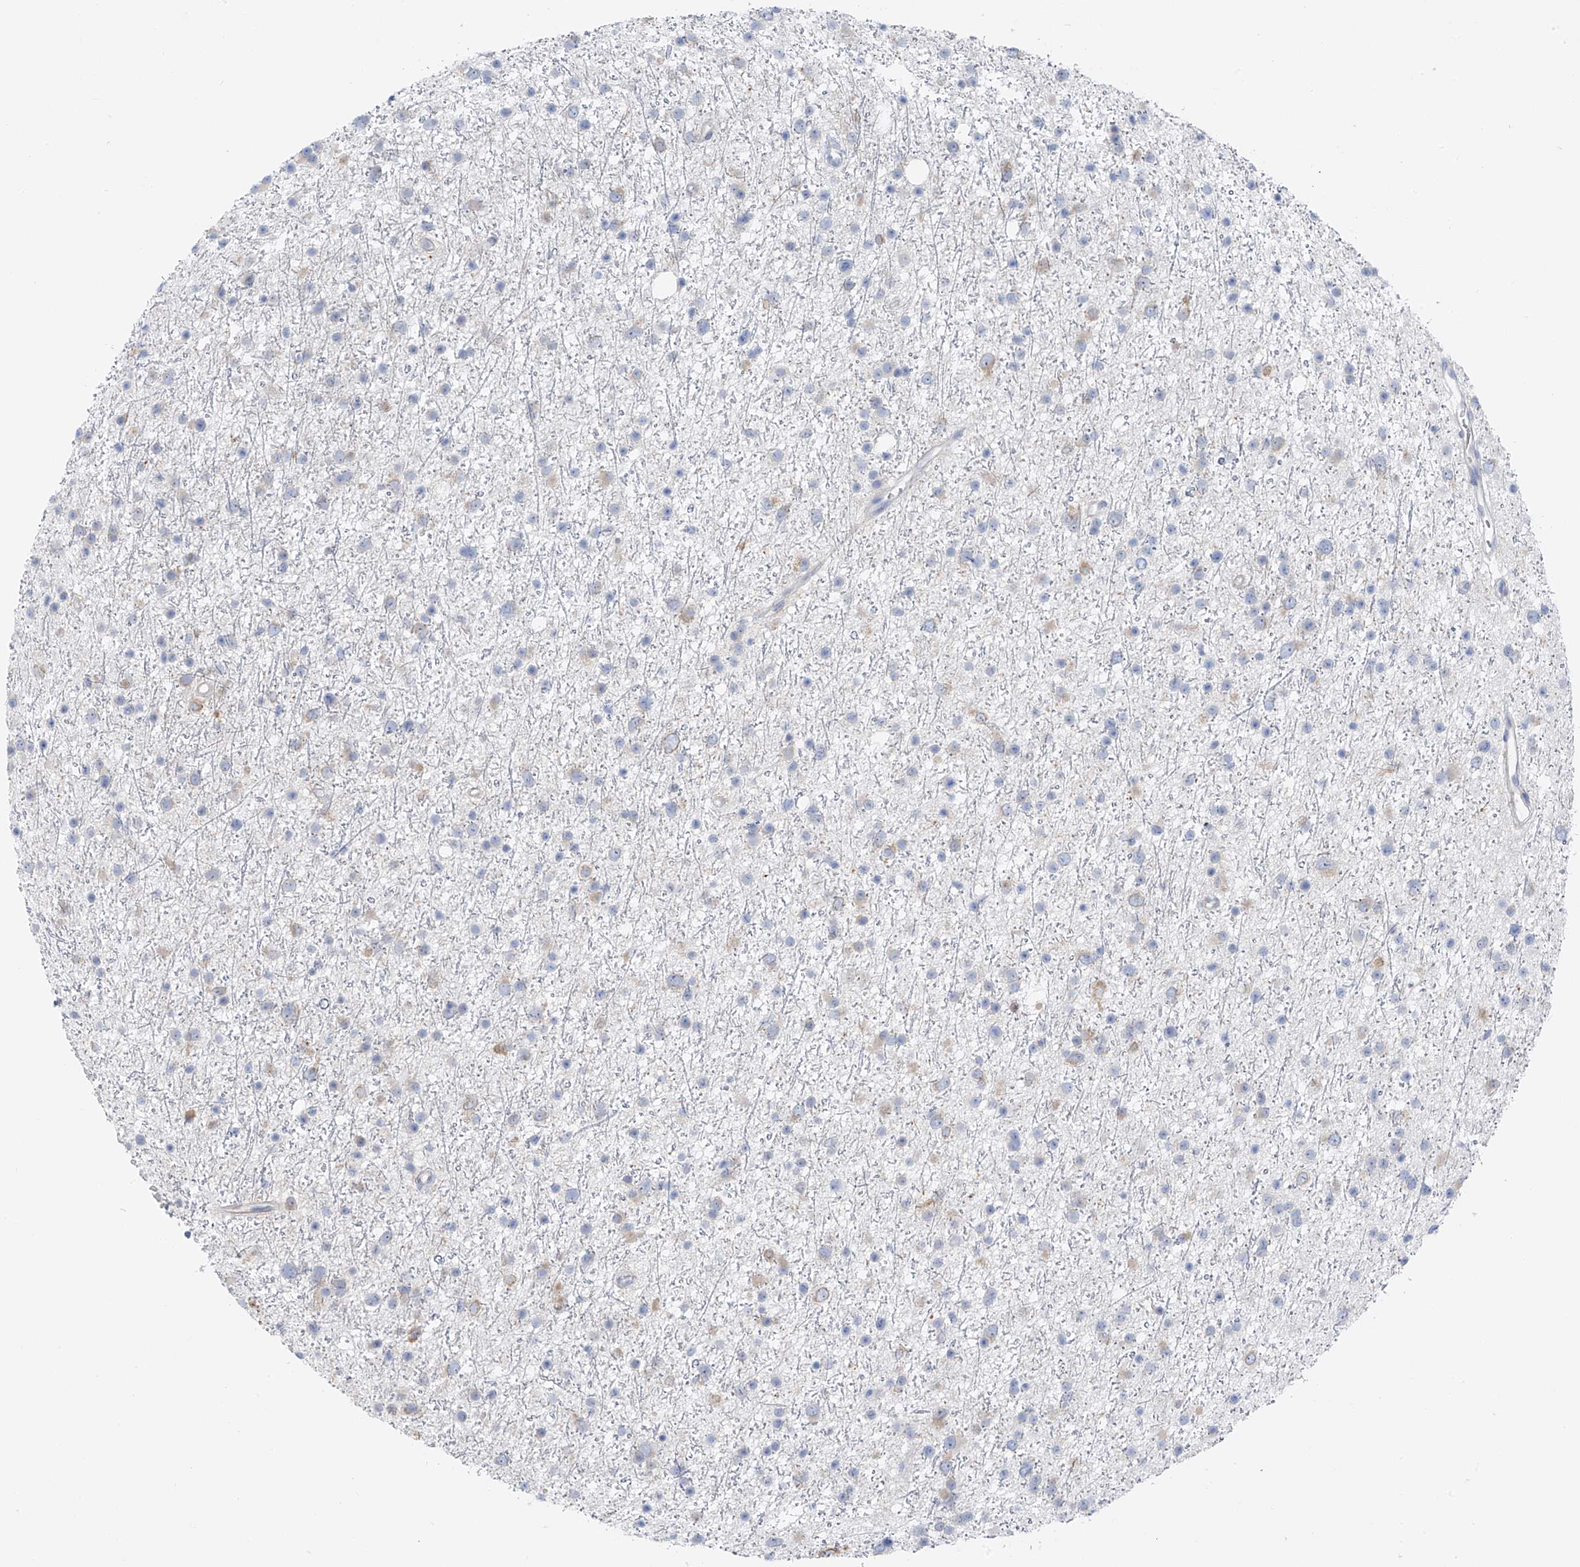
{"staining": {"intensity": "negative", "quantity": "none", "location": "none"}, "tissue": "glioma", "cell_type": "Tumor cells", "image_type": "cancer", "snomed": [{"axis": "morphology", "description": "Glioma, malignant, Low grade"}, {"axis": "topography", "description": "Cerebral cortex"}], "caption": "An IHC micrograph of glioma is shown. There is no staining in tumor cells of glioma.", "gene": "POMGNT2", "patient": {"sex": "female", "age": 39}}